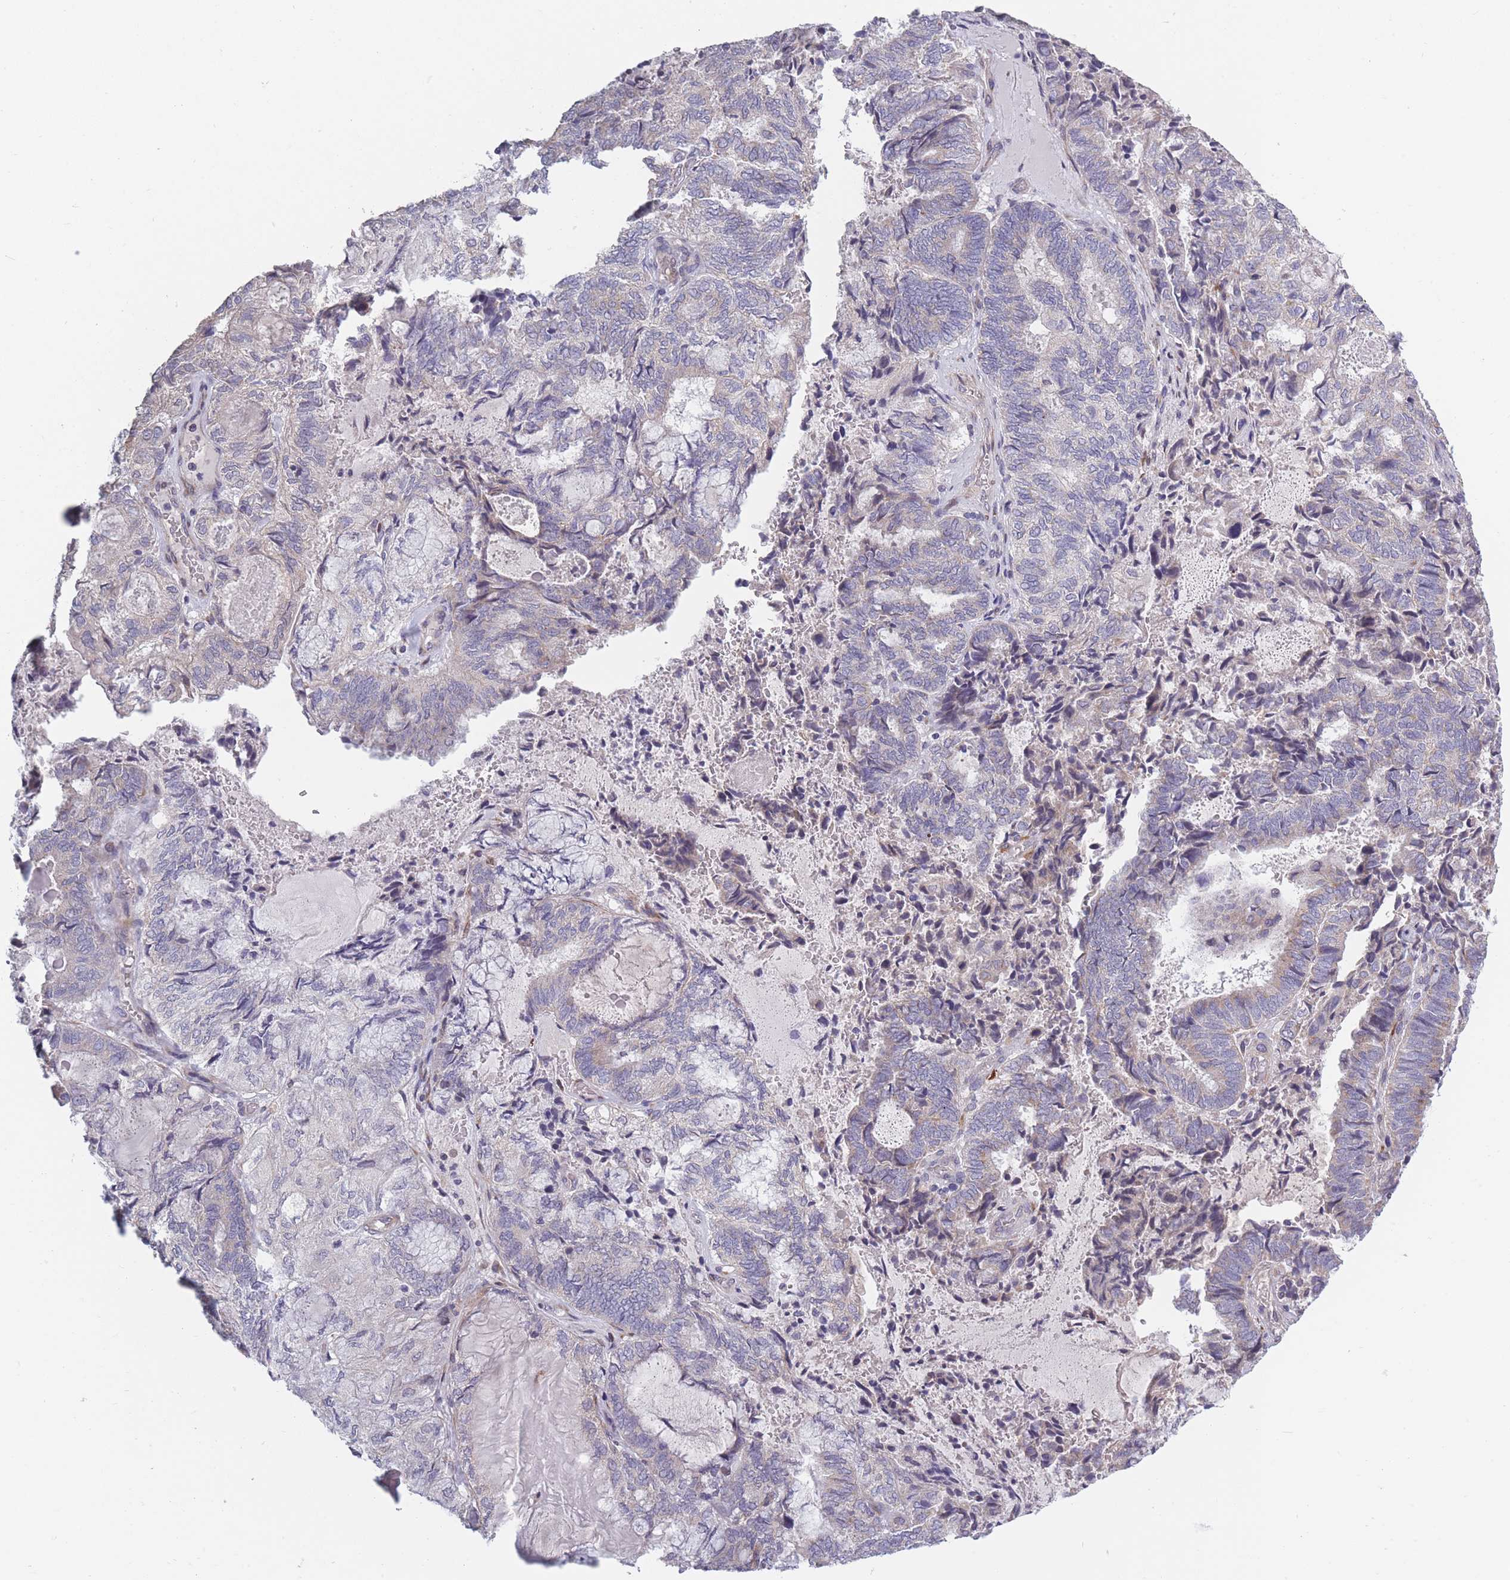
{"staining": {"intensity": "negative", "quantity": "none", "location": "none"}, "tissue": "endometrial cancer", "cell_type": "Tumor cells", "image_type": "cancer", "snomed": [{"axis": "morphology", "description": "Adenocarcinoma, NOS"}, {"axis": "topography", "description": "Endometrium"}], "caption": "This is an IHC micrograph of endometrial cancer. There is no staining in tumor cells.", "gene": "CCNQ", "patient": {"sex": "female", "age": 80}}